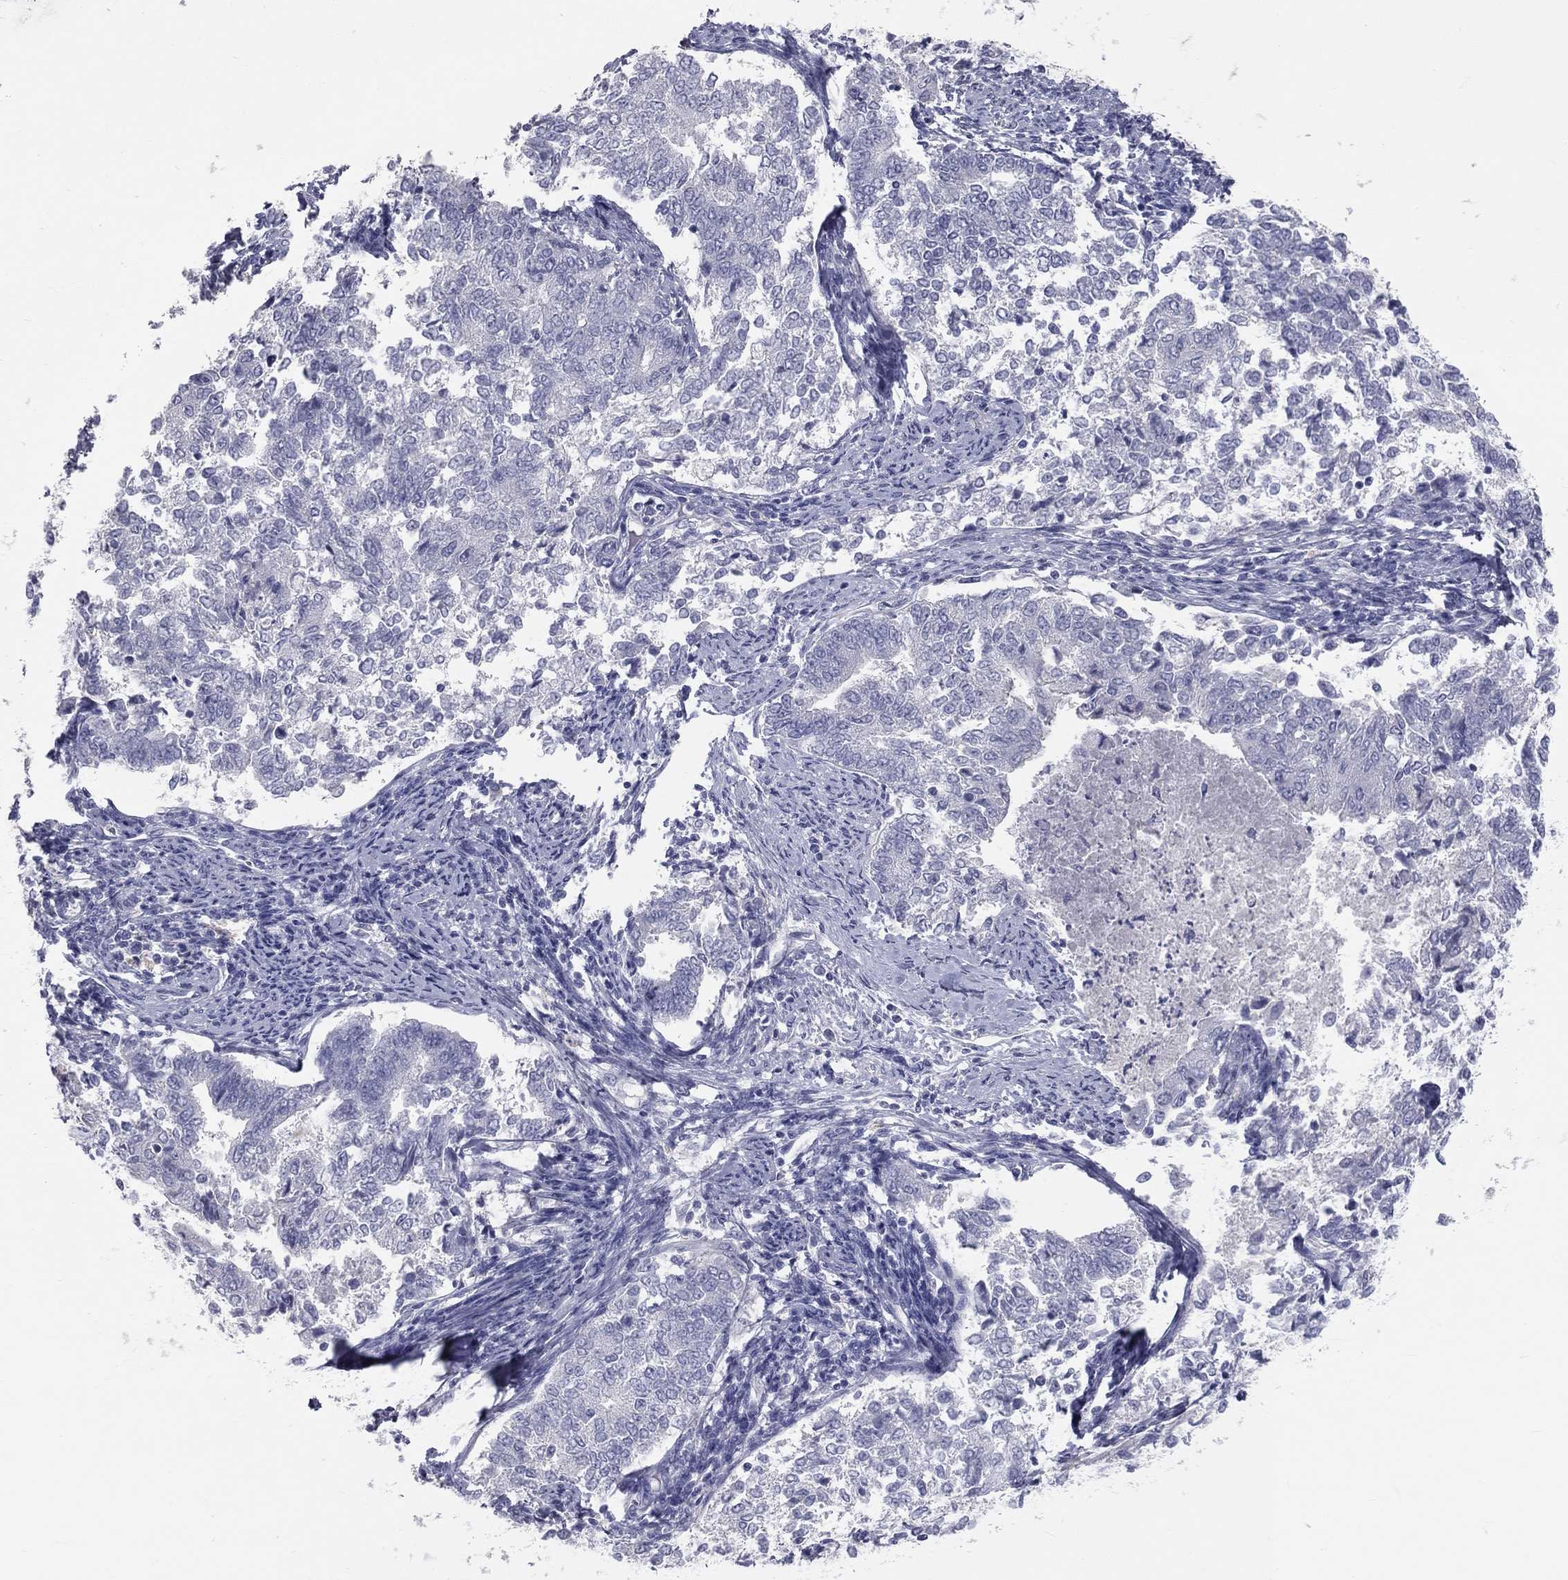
{"staining": {"intensity": "negative", "quantity": "none", "location": "none"}, "tissue": "endometrial cancer", "cell_type": "Tumor cells", "image_type": "cancer", "snomed": [{"axis": "morphology", "description": "Adenocarcinoma, NOS"}, {"axis": "topography", "description": "Endometrium"}], "caption": "High power microscopy histopathology image of an immunohistochemistry (IHC) image of endometrial cancer, revealing no significant staining in tumor cells.", "gene": "TFPI2", "patient": {"sex": "female", "age": 65}}